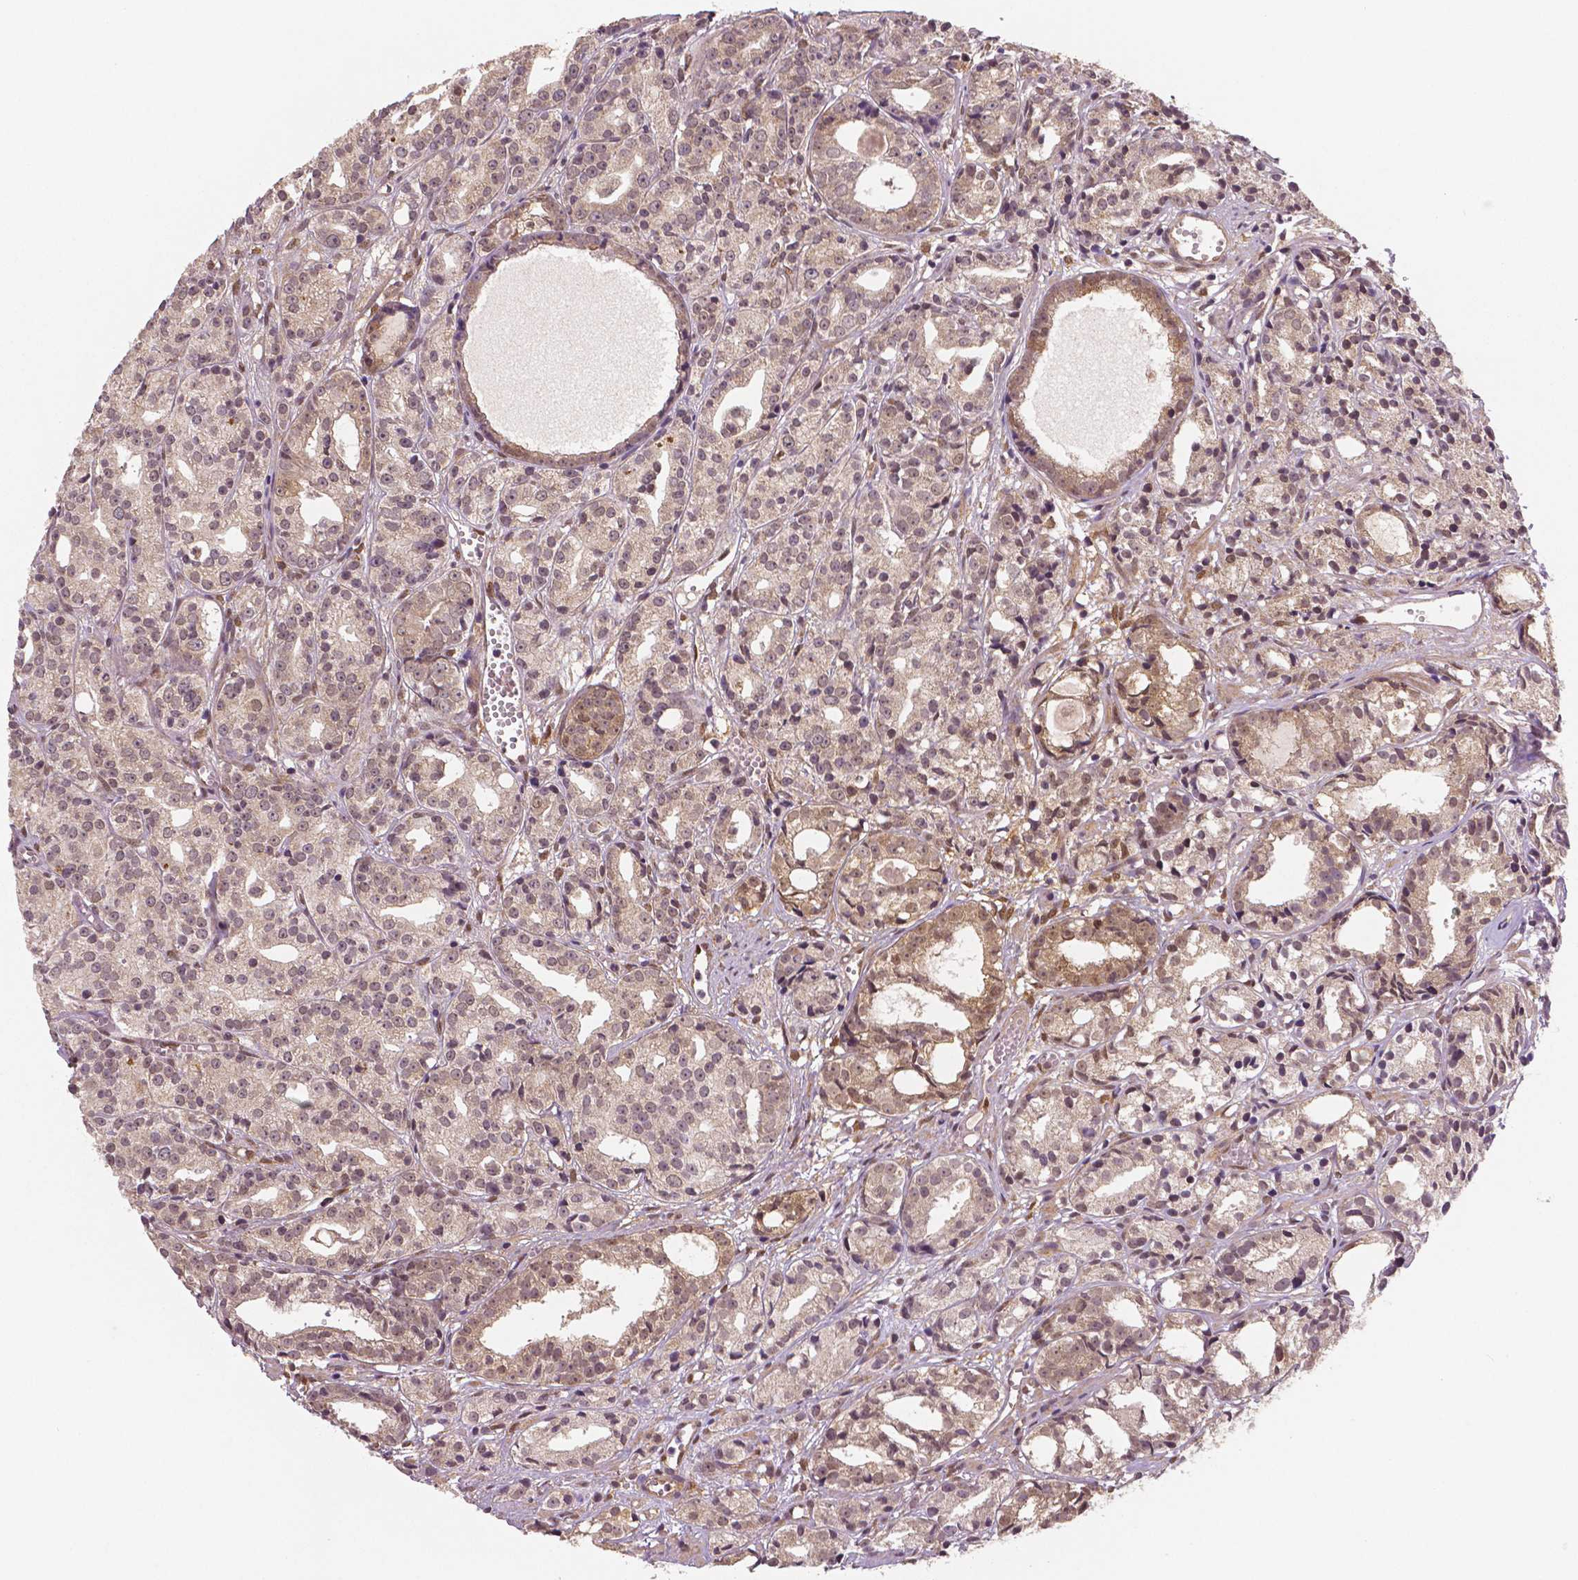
{"staining": {"intensity": "weak", "quantity": ">75%", "location": "cytoplasmic/membranous"}, "tissue": "prostate cancer", "cell_type": "Tumor cells", "image_type": "cancer", "snomed": [{"axis": "morphology", "description": "Adenocarcinoma, Medium grade"}, {"axis": "topography", "description": "Prostate"}], "caption": "A low amount of weak cytoplasmic/membranous staining is identified in about >75% of tumor cells in prostate cancer (medium-grade adenocarcinoma) tissue. The protein of interest is shown in brown color, while the nuclei are stained blue.", "gene": "STAT3", "patient": {"sex": "male", "age": 74}}